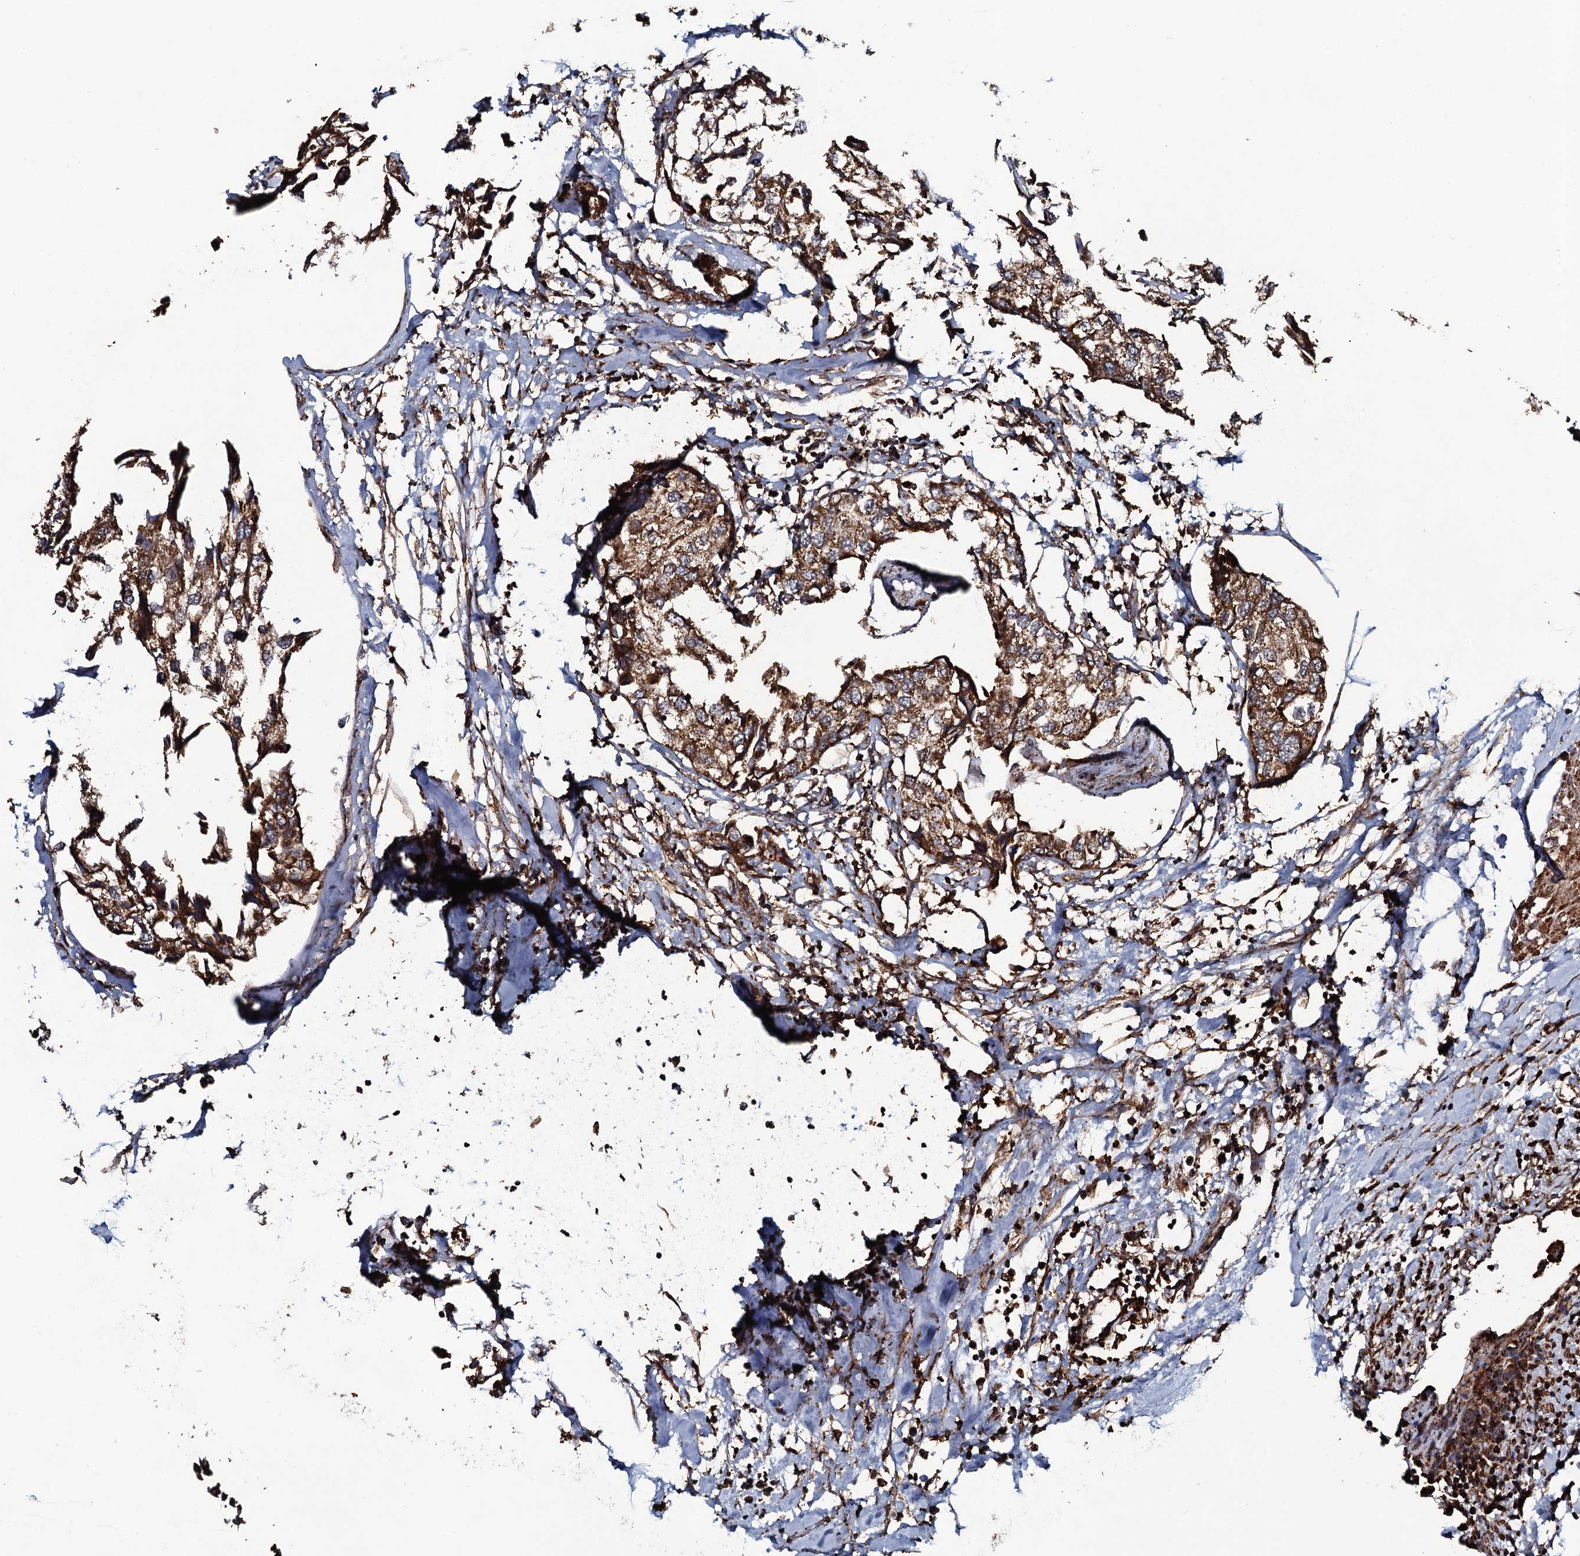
{"staining": {"intensity": "strong", "quantity": ">75%", "location": "cytoplasmic/membranous"}, "tissue": "urothelial cancer", "cell_type": "Tumor cells", "image_type": "cancer", "snomed": [{"axis": "morphology", "description": "Urothelial carcinoma, High grade"}, {"axis": "topography", "description": "Urinary bladder"}], "caption": "Protein expression analysis of high-grade urothelial carcinoma displays strong cytoplasmic/membranous positivity in about >75% of tumor cells.", "gene": "VWA8", "patient": {"sex": "male", "age": 64}}